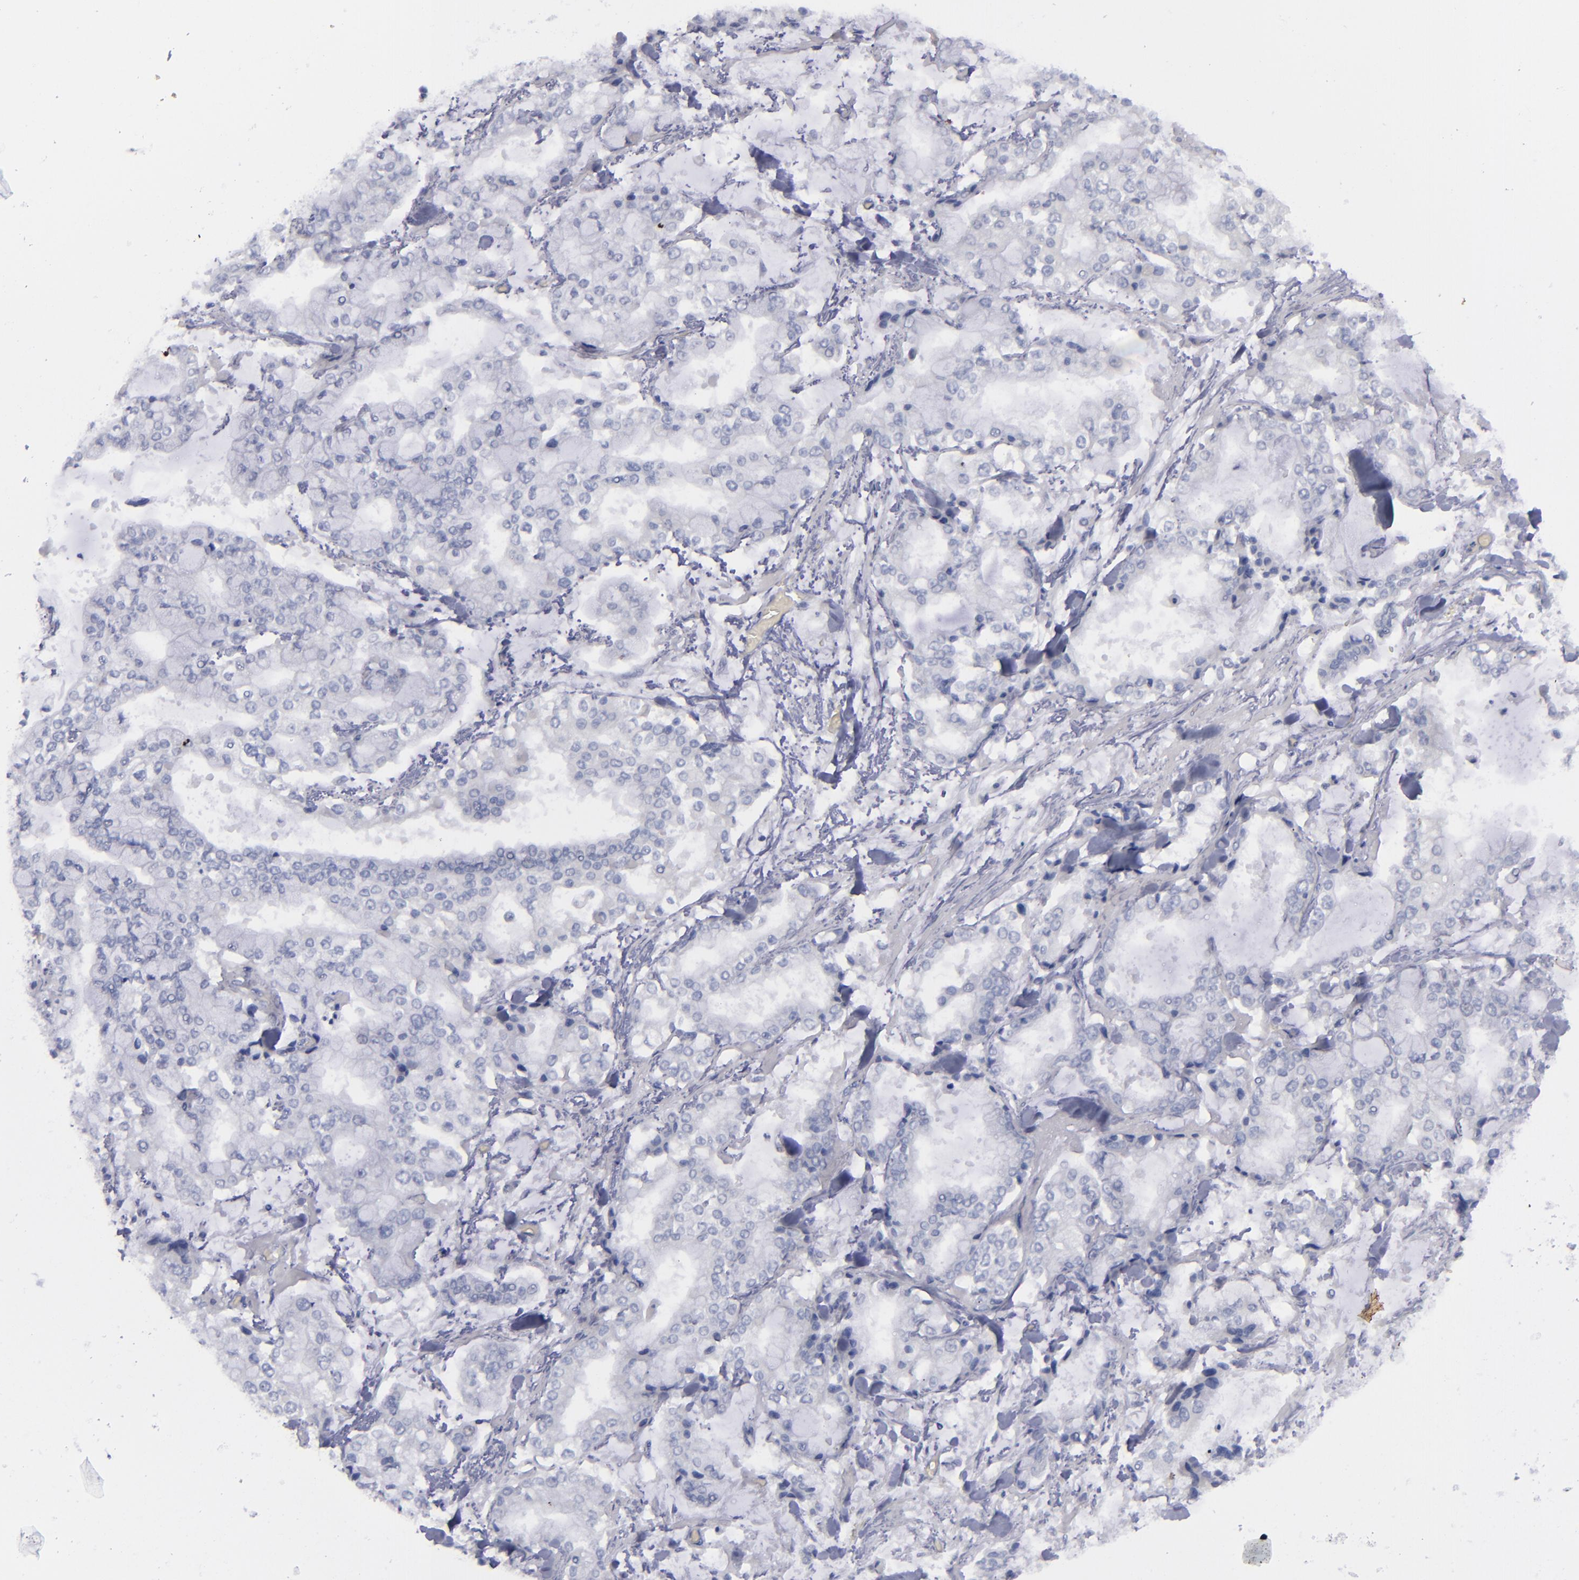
{"staining": {"intensity": "negative", "quantity": "none", "location": "none"}, "tissue": "stomach cancer", "cell_type": "Tumor cells", "image_type": "cancer", "snomed": [{"axis": "morphology", "description": "Normal tissue, NOS"}, {"axis": "morphology", "description": "Adenocarcinoma, NOS"}, {"axis": "topography", "description": "Stomach, upper"}, {"axis": "topography", "description": "Stomach"}], "caption": "Immunohistochemistry photomicrograph of stomach adenocarcinoma stained for a protein (brown), which demonstrates no staining in tumor cells. Brightfield microscopy of IHC stained with DAB (3,3'-diaminobenzidine) (brown) and hematoxylin (blue), captured at high magnification.", "gene": "CD22", "patient": {"sex": "male", "age": 76}}